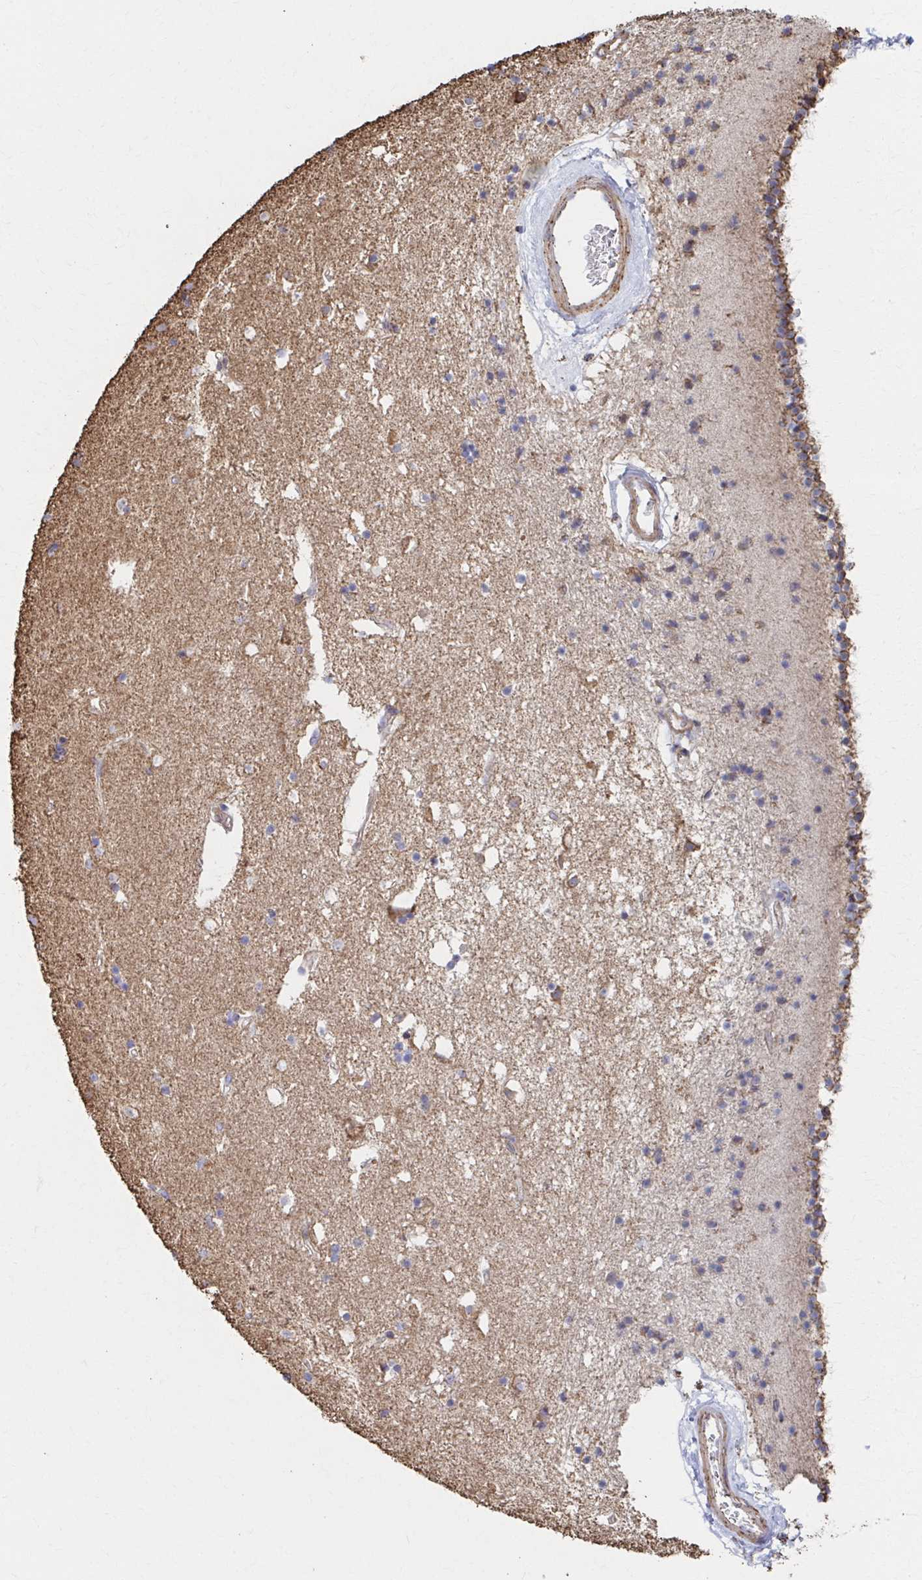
{"staining": {"intensity": "weak", "quantity": "<25%", "location": "cytoplasmic/membranous"}, "tissue": "caudate", "cell_type": "Glial cells", "image_type": "normal", "snomed": [{"axis": "morphology", "description": "Normal tissue, NOS"}, {"axis": "topography", "description": "Lateral ventricle wall"}], "caption": "Immunohistochemistry of normal human caudate shows no staining in glial cells. The staining was performed using DAB to visualize the protein expression in brown, while the nuclei were stained in blue with hematoxylin (Magnification: 20x).", "gene": "SAT1", "patient": {"sex": "female", "age": 71}}